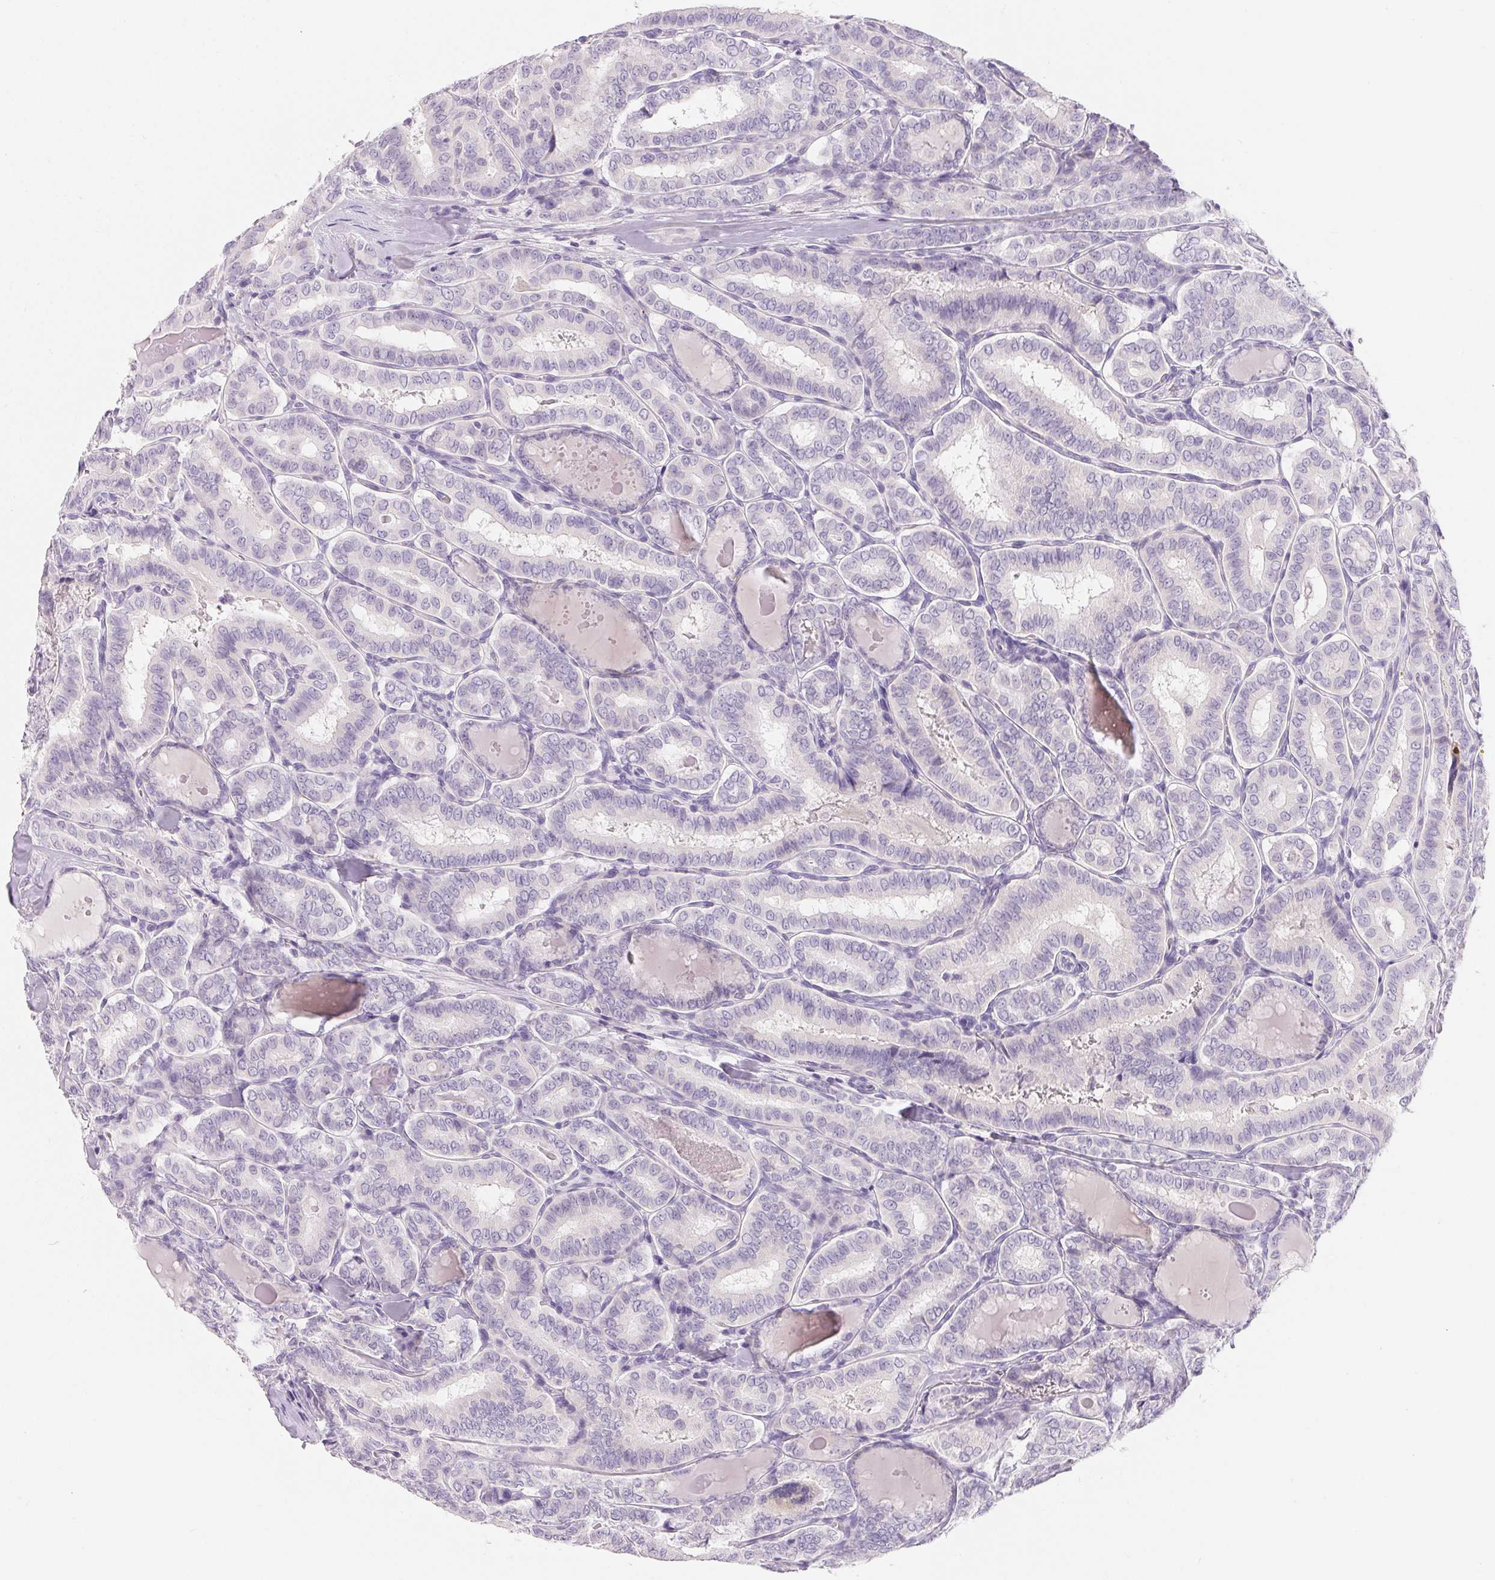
{"staining": {"intensity": "negative", "quantity": "none", "location": "none"}, "tissue": "thyroid cancer", "cell_type": "Tumor cells", "image_type": "cancer", "snomed": [{"axis": "morphology", "description": "Papillary adenocarcinoma, NOS"}, {"axis": "morphology", "description": "Papillary adenoma metastatic"}, {"axis": "topography", "description": "Thyroid gland"}], "caption": "Tumor cells are negative for brown protein staining in thyroid cancer (papillary adenoma metastatic).", "gene": "SPACA5B", "patient": {"sex": "female", "age": 50}}